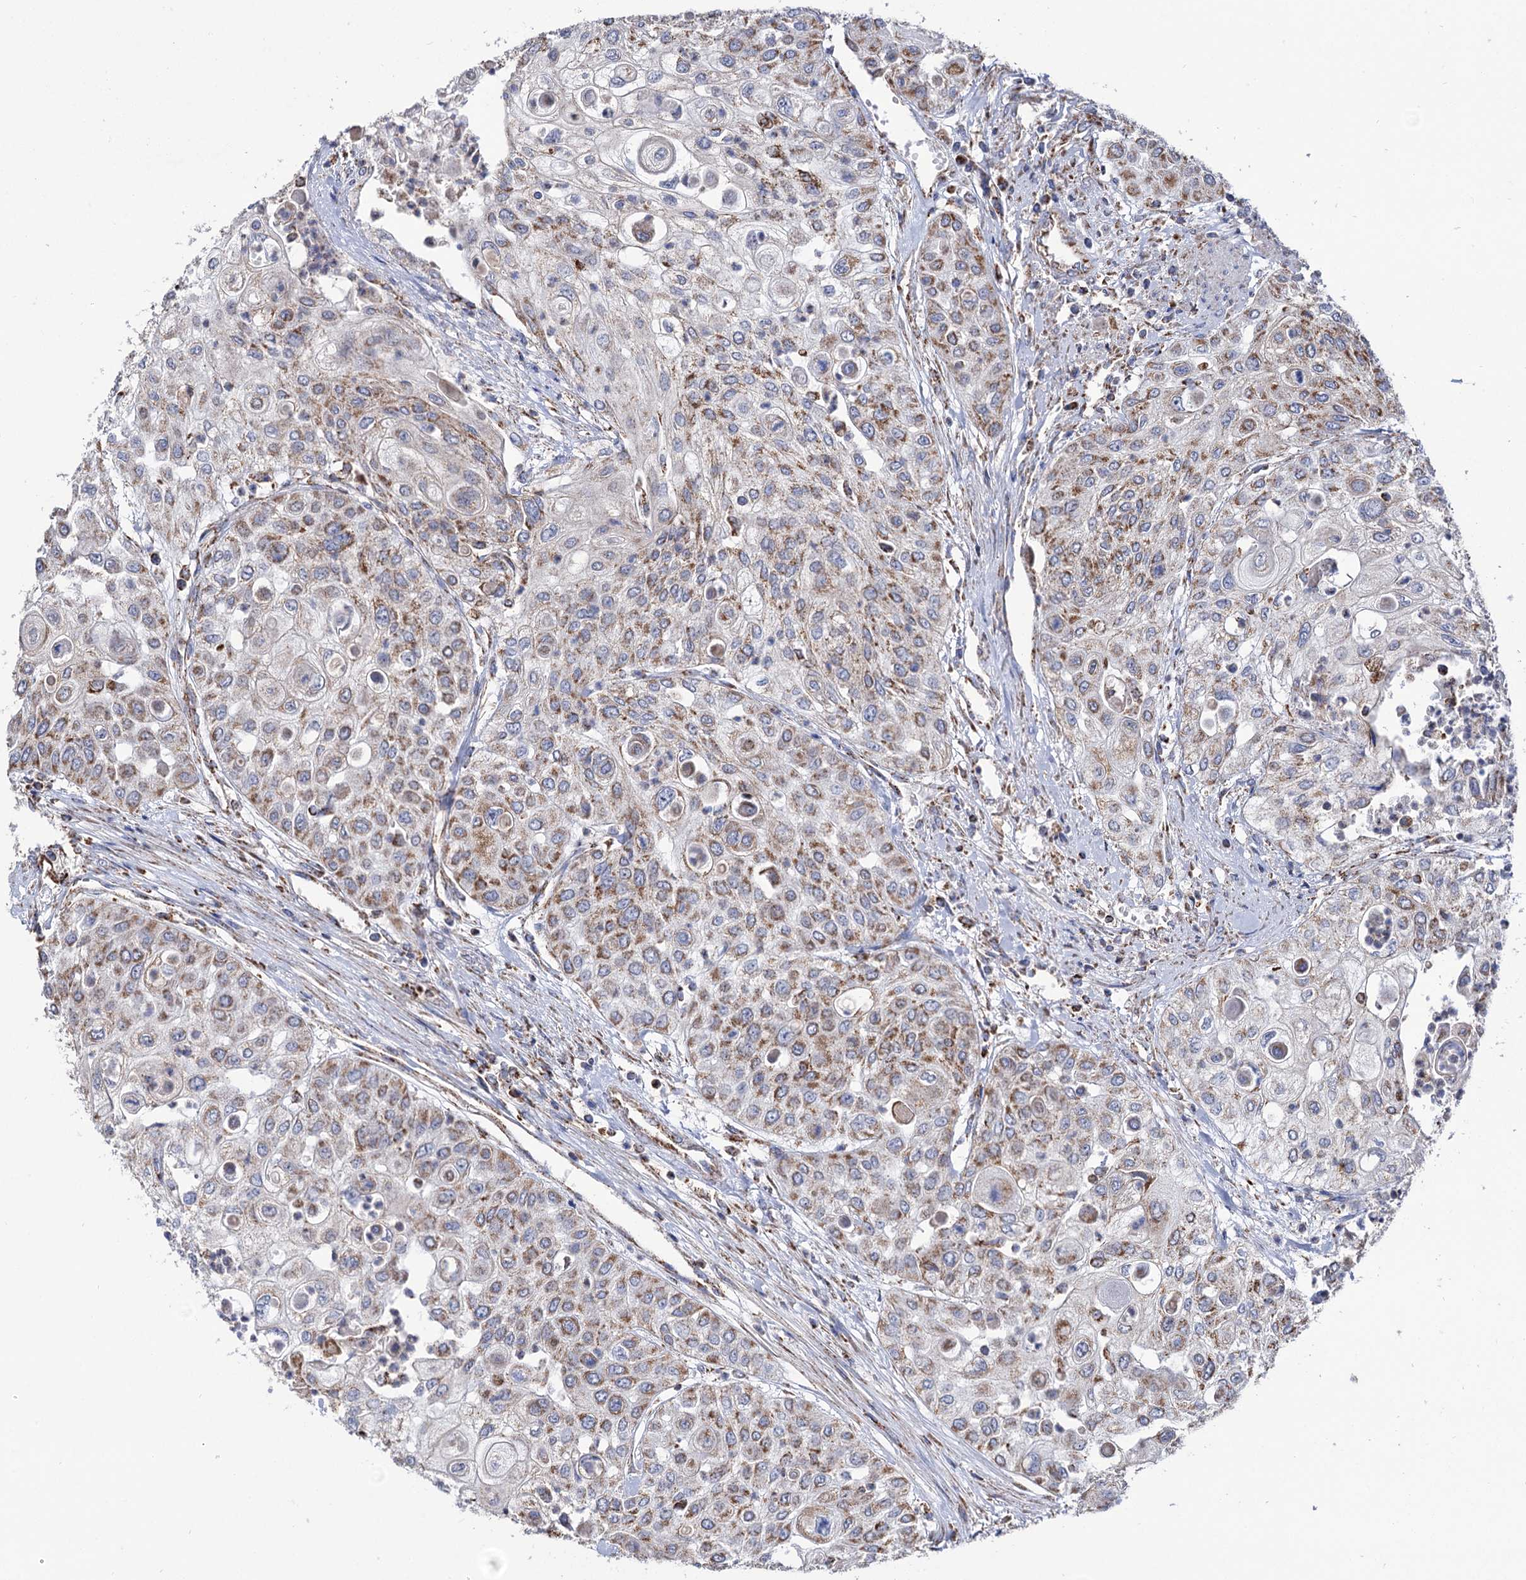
{"staining": {"intensity": "moderate", "quantity": ">75%", "location": "cytoplasmic/membranous"}, "tissue": "urothelial cancer", "cell_type": "Tumor cells", "image_type": "cancer", "snomed": [{"axis": "morphology", "description": "Urothelial carcinoma, High grade"}, {"axis": "topography", "description": "Urinary bladder"}], "caption": "The image displays immunohistochemical staining of urothelial cancer. There is moderate cytoplasmic/membranous staining is identified in about >75% of tumor cells.", "gene": "ABHD10", "patient": {"sex": "female", "age": 79}}